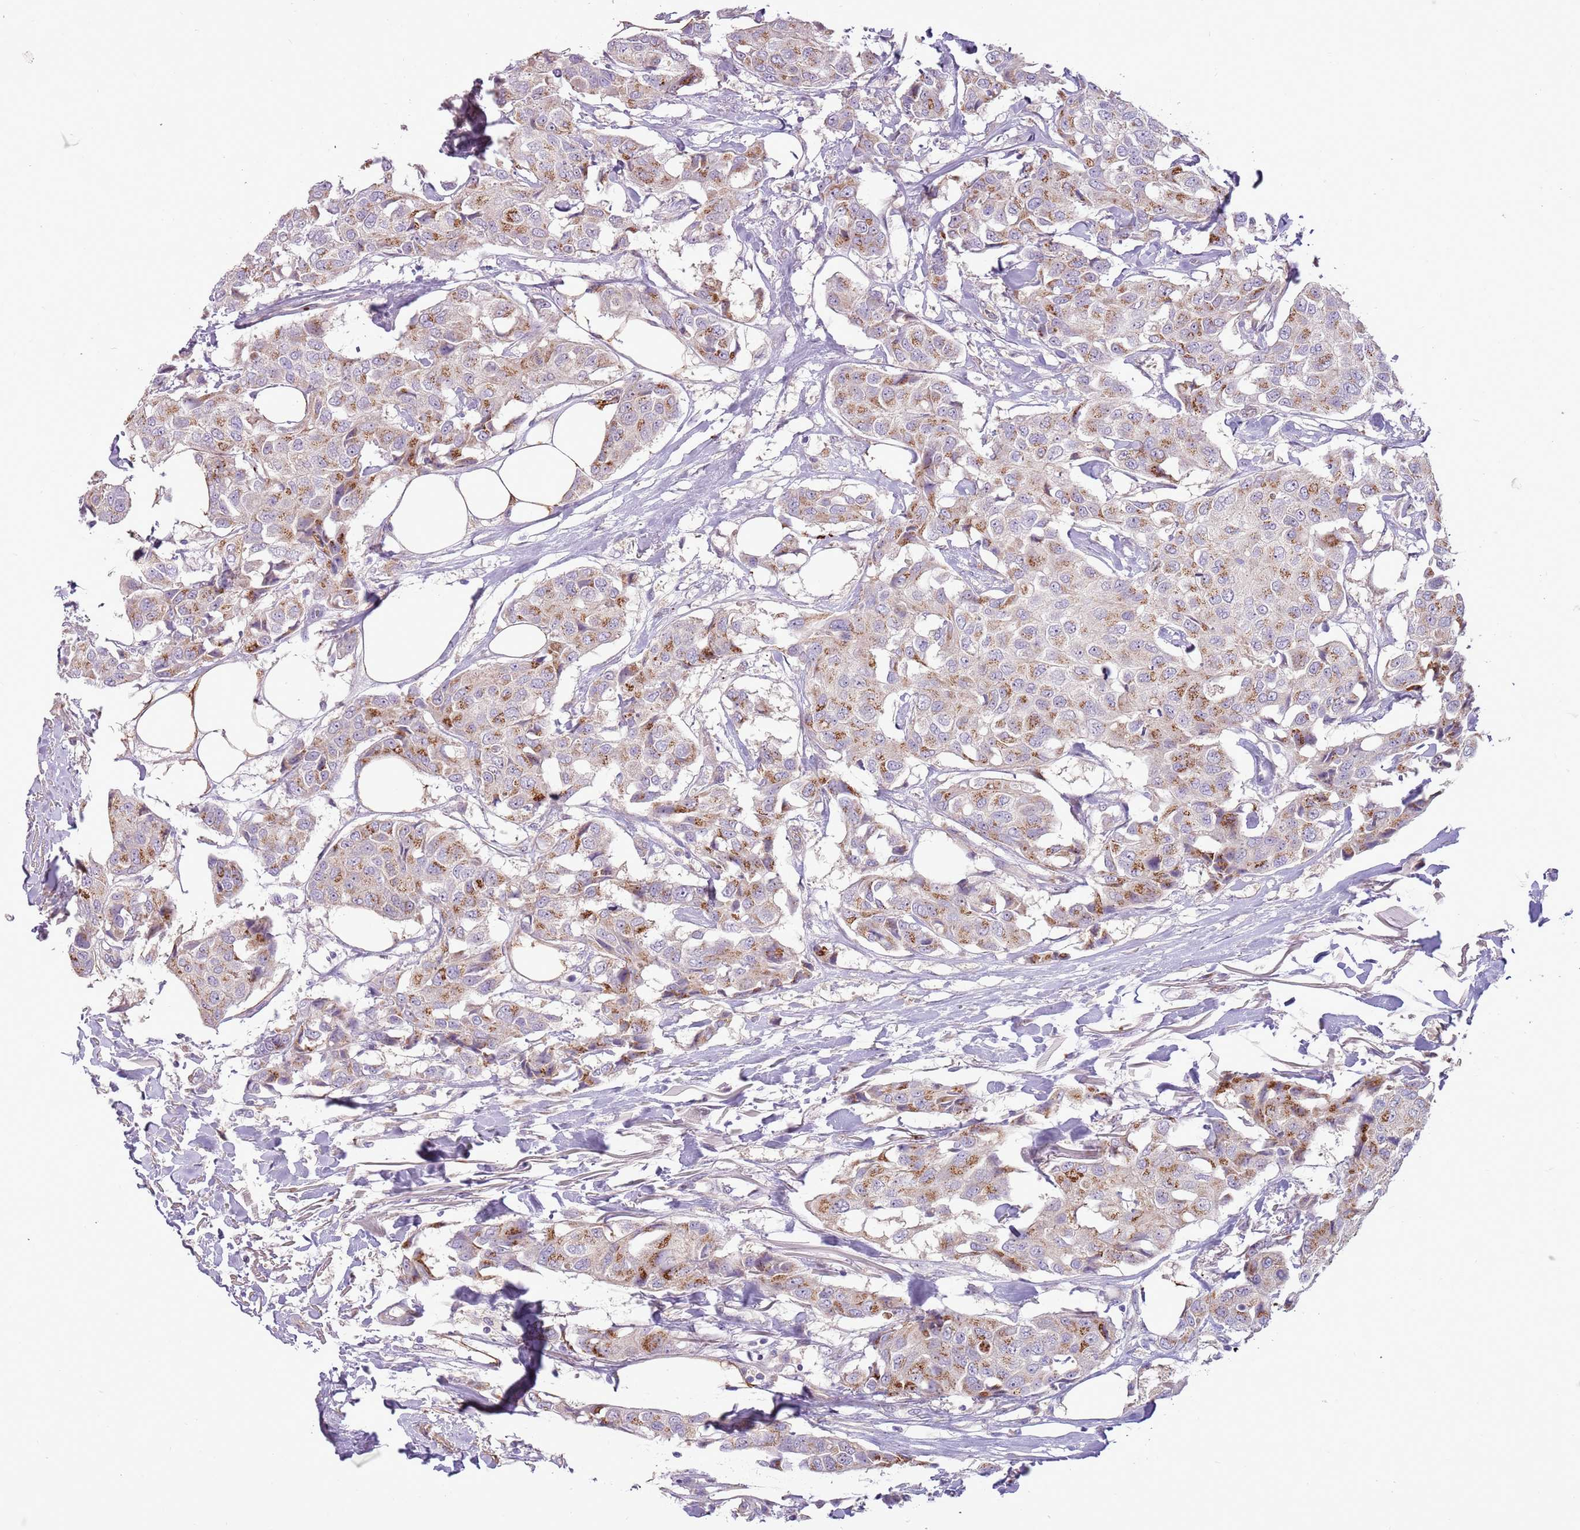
{"staining": {"intensity": "moderate", "quantity": "25%-75%", "location": "cytoplasmic/membranous"}, "tissue": "breast cancer", "cell_type": "Tumor cells", "image_type": "cancer", "snomed": [{"axis": "morphology", "description": "Duct carcinoma"}, {"axis": "topography", "description": "Breast"}], "caption": "A micrograph of breast cancer stained for a protein exhibits moderate cytoplasmic/membranous brown staining in tumor cells. Using DAB (brown) and hematoxylin (blue) stains, captured at high magnification using brightfield microscopy.", "gene": "MRO", "patient": {"sex": "female", "age": 80}}